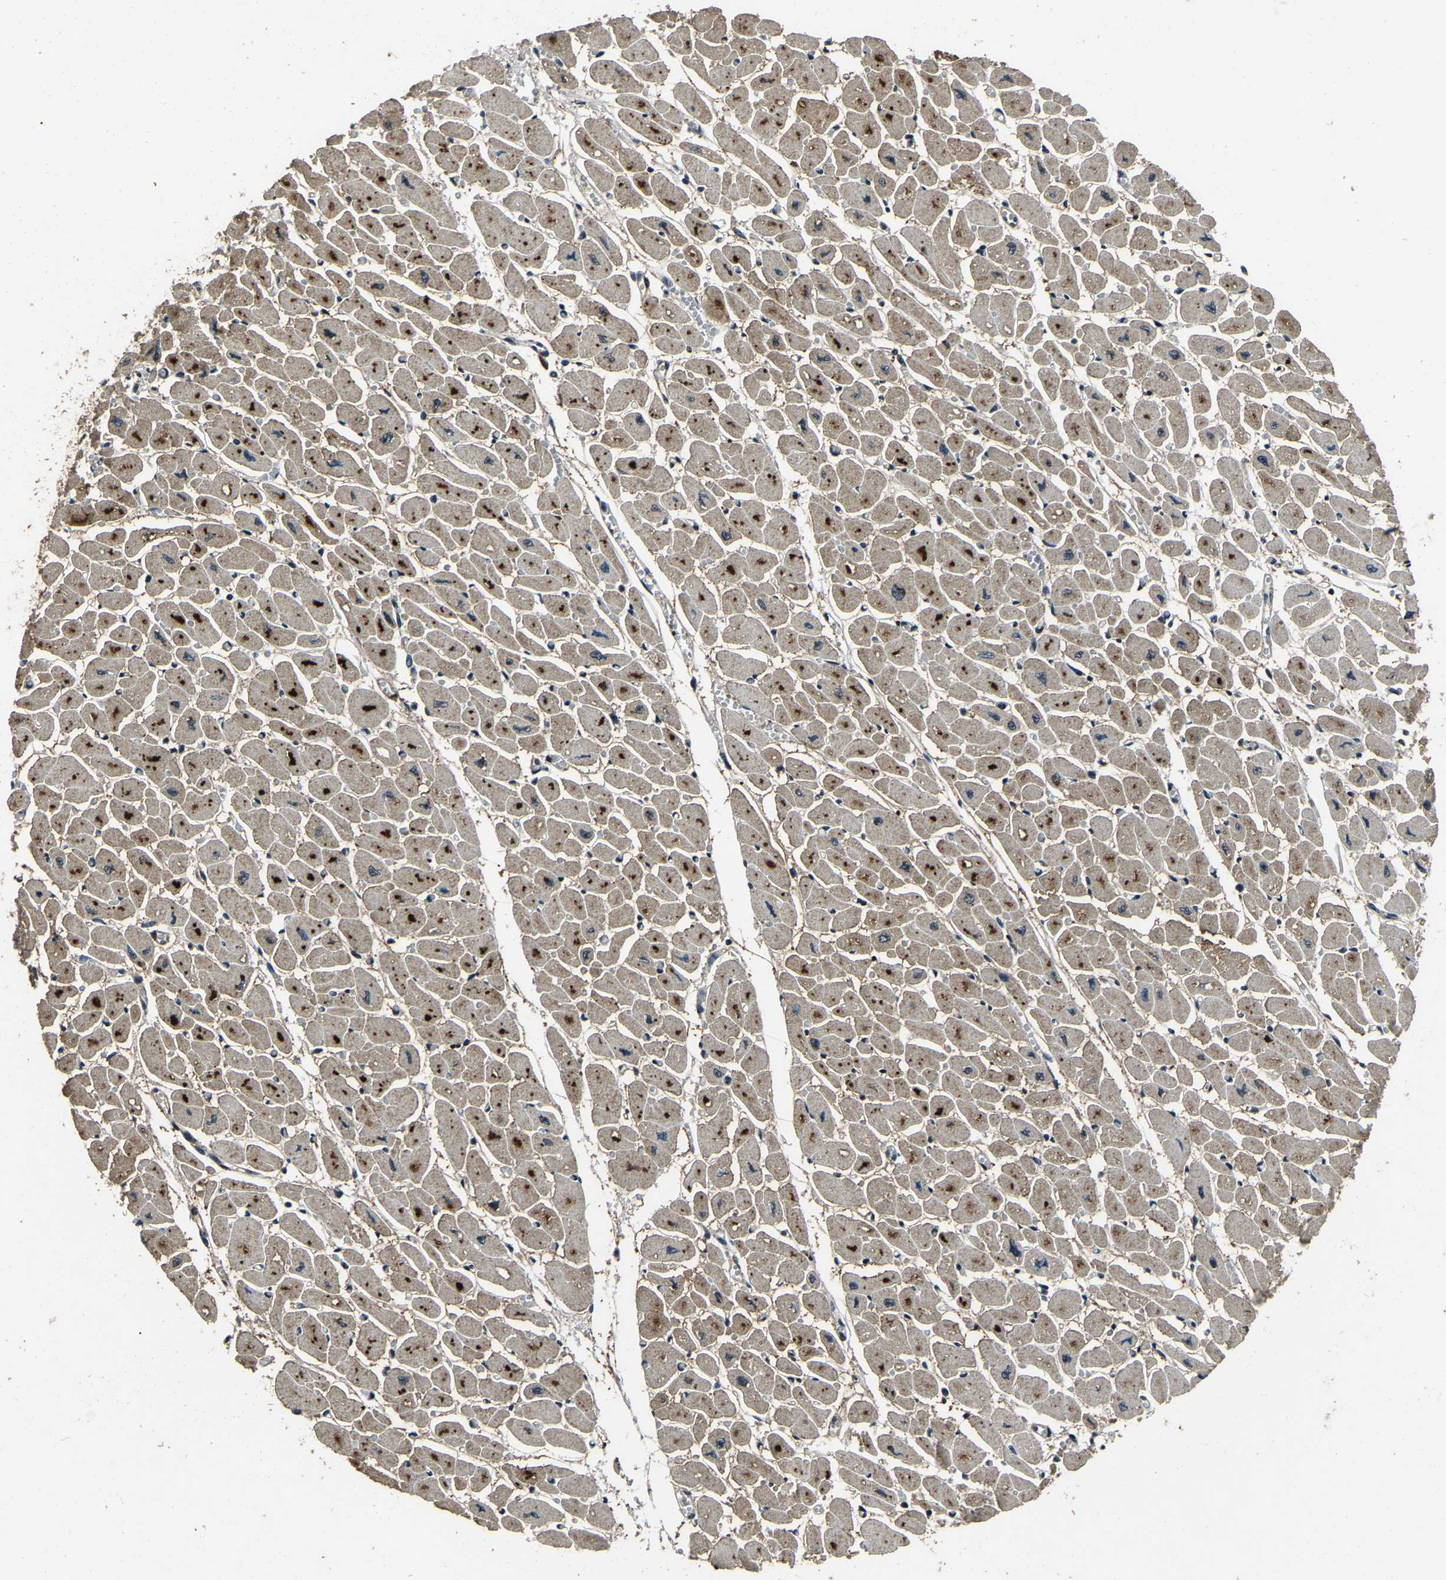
{"staining": {"intensity": "moderate", "quantity": ">75%", "location": "cytoplasmic/membranous"}, "tissue": "heart muscle", "cell_type": "Cardiomyocytes", "image_type": "normal", "snomed": [{"axis": "morphology", "description": "Normal tissue, NOS"}, {"axis": "topography", "description": "Heart"}], "caption": "The image reveals staining of unremarkable heart muscle, revealing moderate cytoplasmic/membranous protein positivity (brown color) within cardiomyocytes.", "gene": "ANKIB1", "patient": {"sex": "female", "age": 54}}